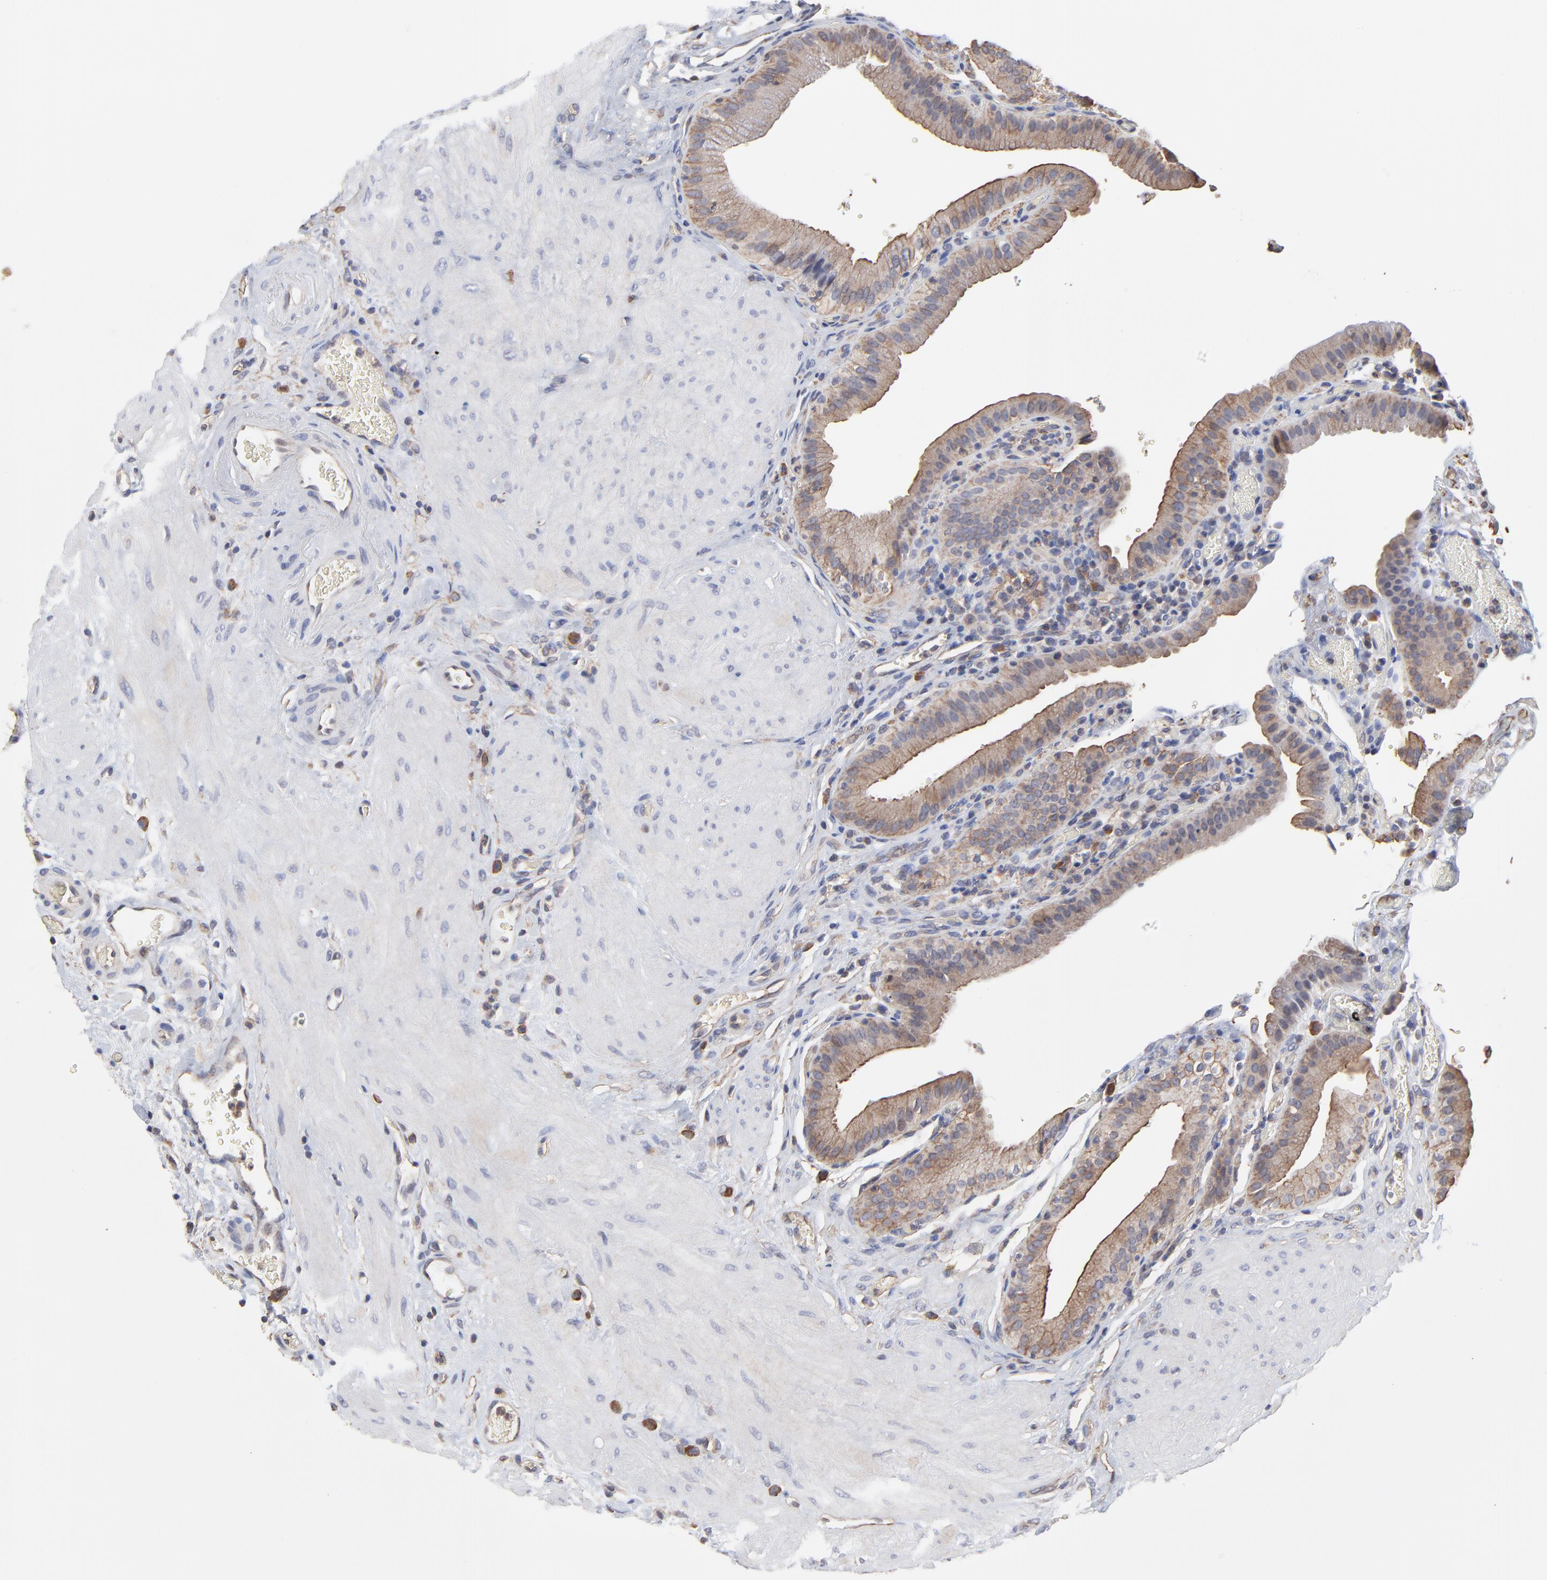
{"staining": {"intensity": "moderate", "quantity": ">75%", "location": "cytoplasmic/membranous"}, "tissue": "gallbladder", "cell_type": "Glandular cells", "image_type": "normal", "snomed": [{"axis": "morphology", "description": "Normal tissue, NOS"}, {"axis": "topography", "description": "Gallbladder"}], "caption": "This is a micrograph of immunohistochemistry (IHC) staining of unremarkable gallbladder, which shows moderate staining in the cytoplasmic/membranous of glandular cells.", "gene": "ARMT1", "patient": {"sex": "female", "age": 75}}